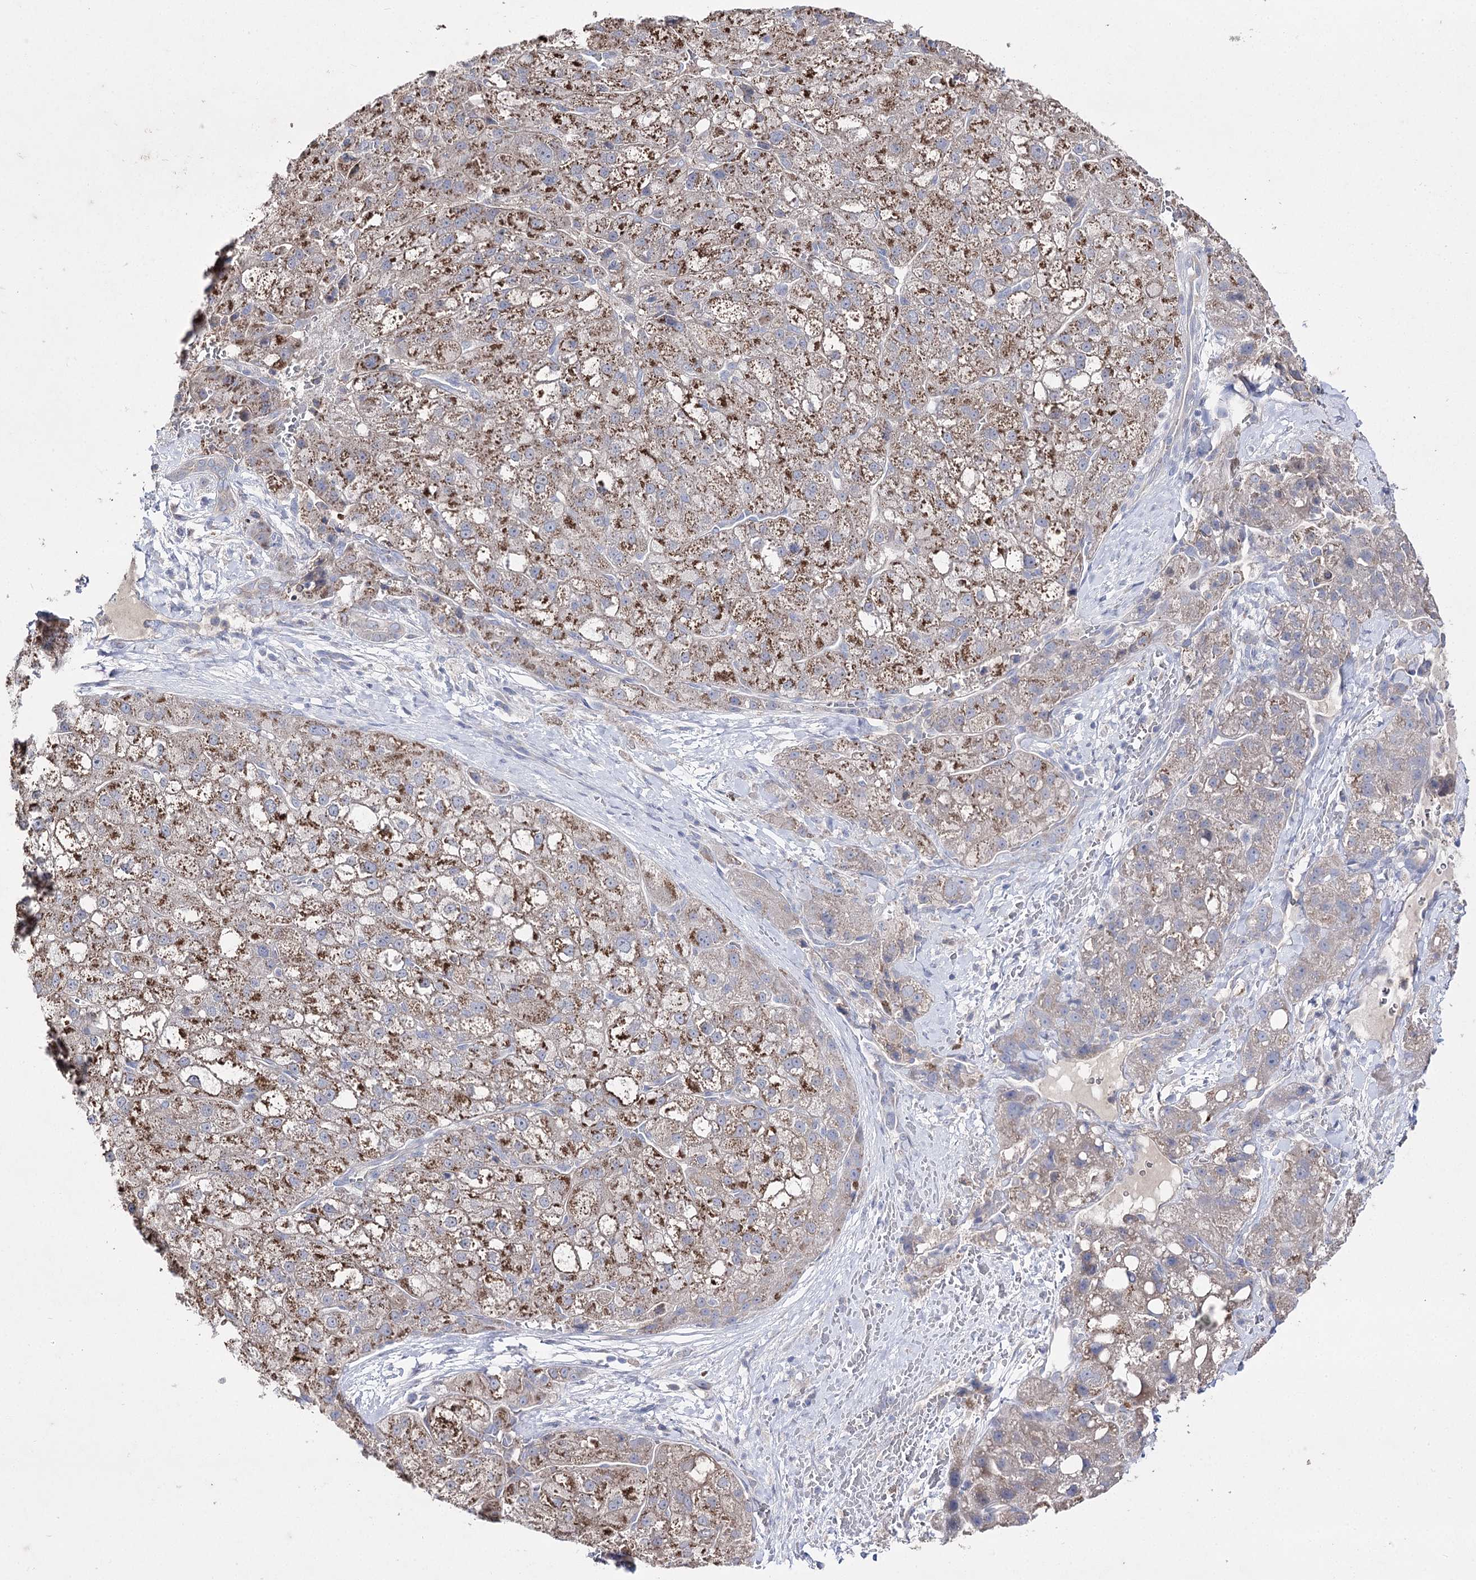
{"staining": {"intensity": "moderate", "quantity": ">75%", "location": "cytoplasmic/membranous"}, "tissue": "liver cancer", "cell_type": "Tumor cells", "image_type": "cancer", "snomed": [{"axis": "morphology", "description": "Normal tissue, NOS"}, {"axis": "morphology", "description": "Carcinoma, Hepatocellular, NOS"}, {"axis": "topography", "description": "Liver"}], "caption": "Liver cancer stained for a protein exhibits moderate cytoplasmic/membranous positivity in tumor cells.", "gene": "AURKC", "patient": {"sex": "male", "age": 57}}